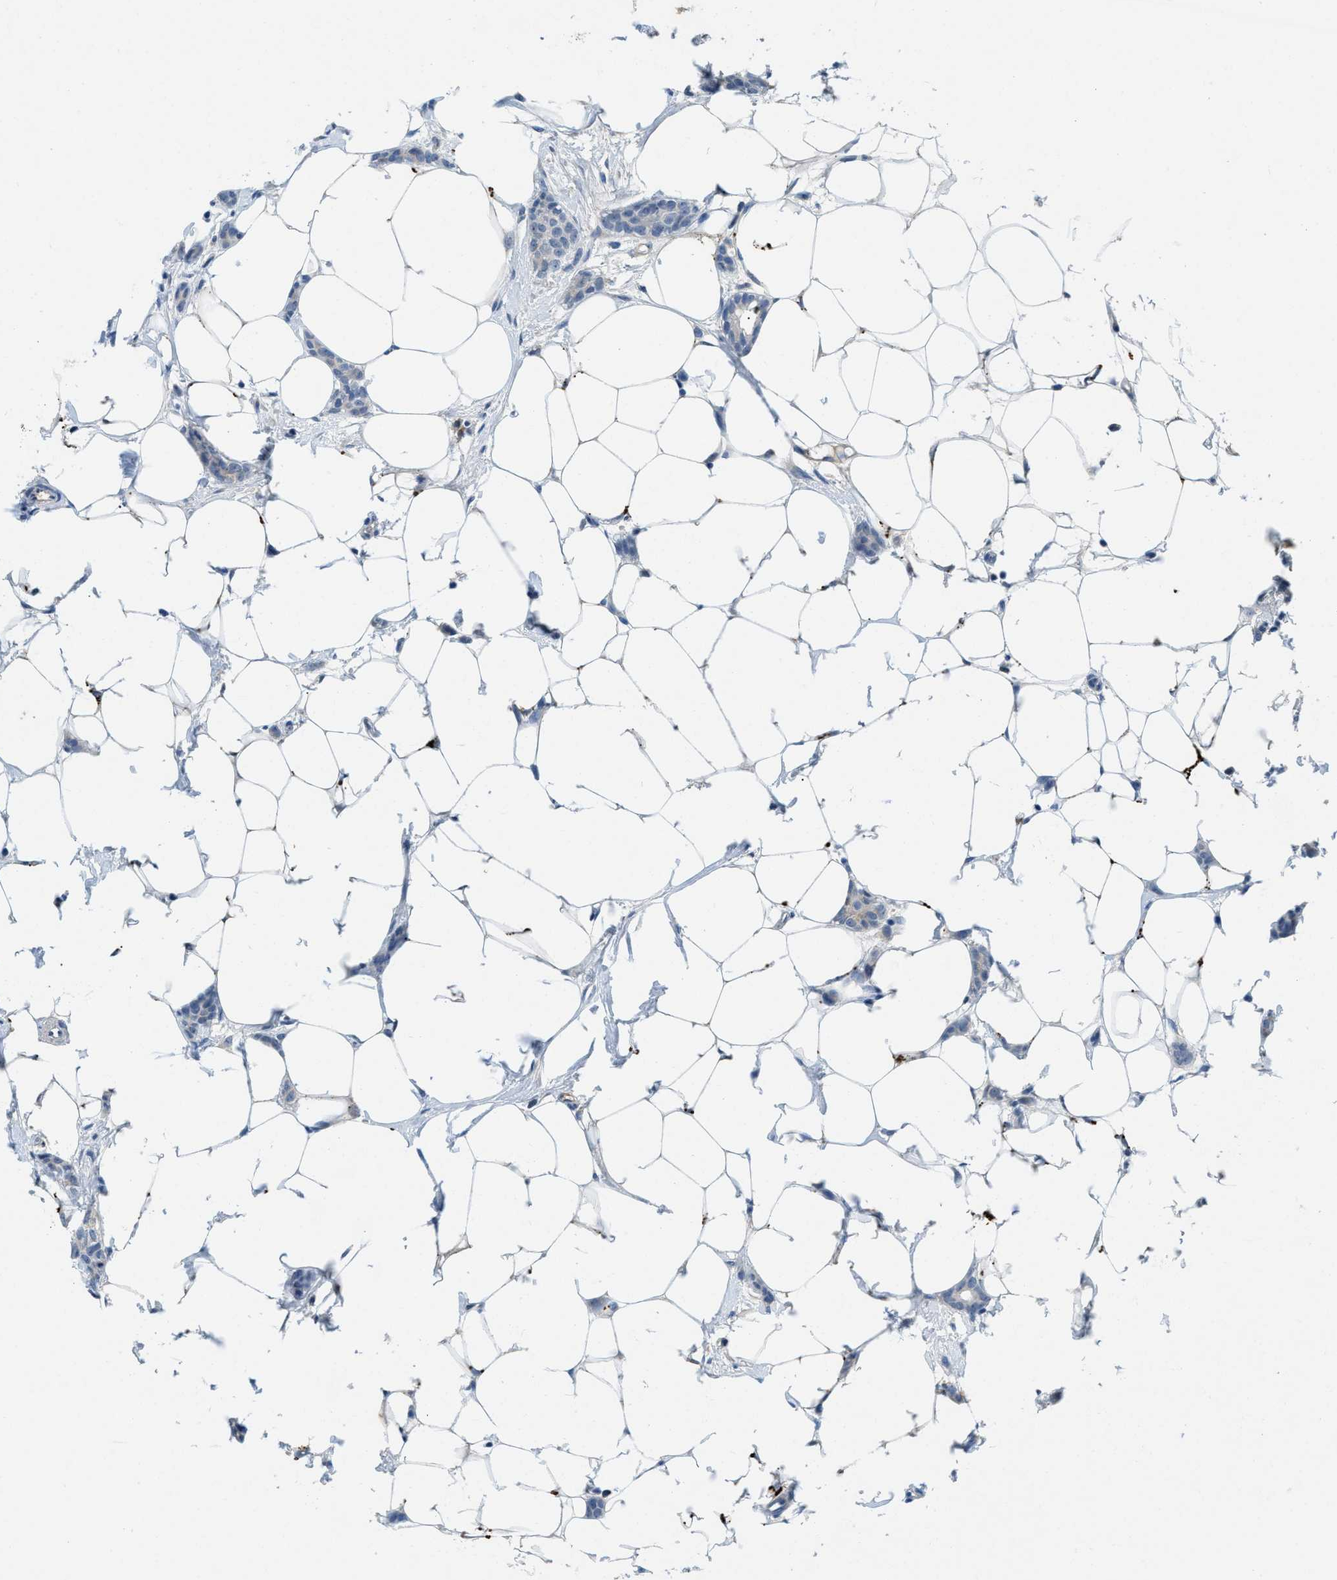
{"staining": {"intensity": "negative", "quantity": "none", "location": "none"}, "tissue": "breast cancer", "cell_type": "Tumor cells", "image_type": "cancer", "snomed": [{"axis": "morphology", "description": "Lobular carcinoma"}, {"axis": "topography", "description": "Skin"}, {"axis": "topography", "description": "Breast"}], "caption": "IHC of breast cancer demonstrates no staining in tumor cells.", "gene": "TSPAN3", "patient": {"sex": "female", "age": 46}}